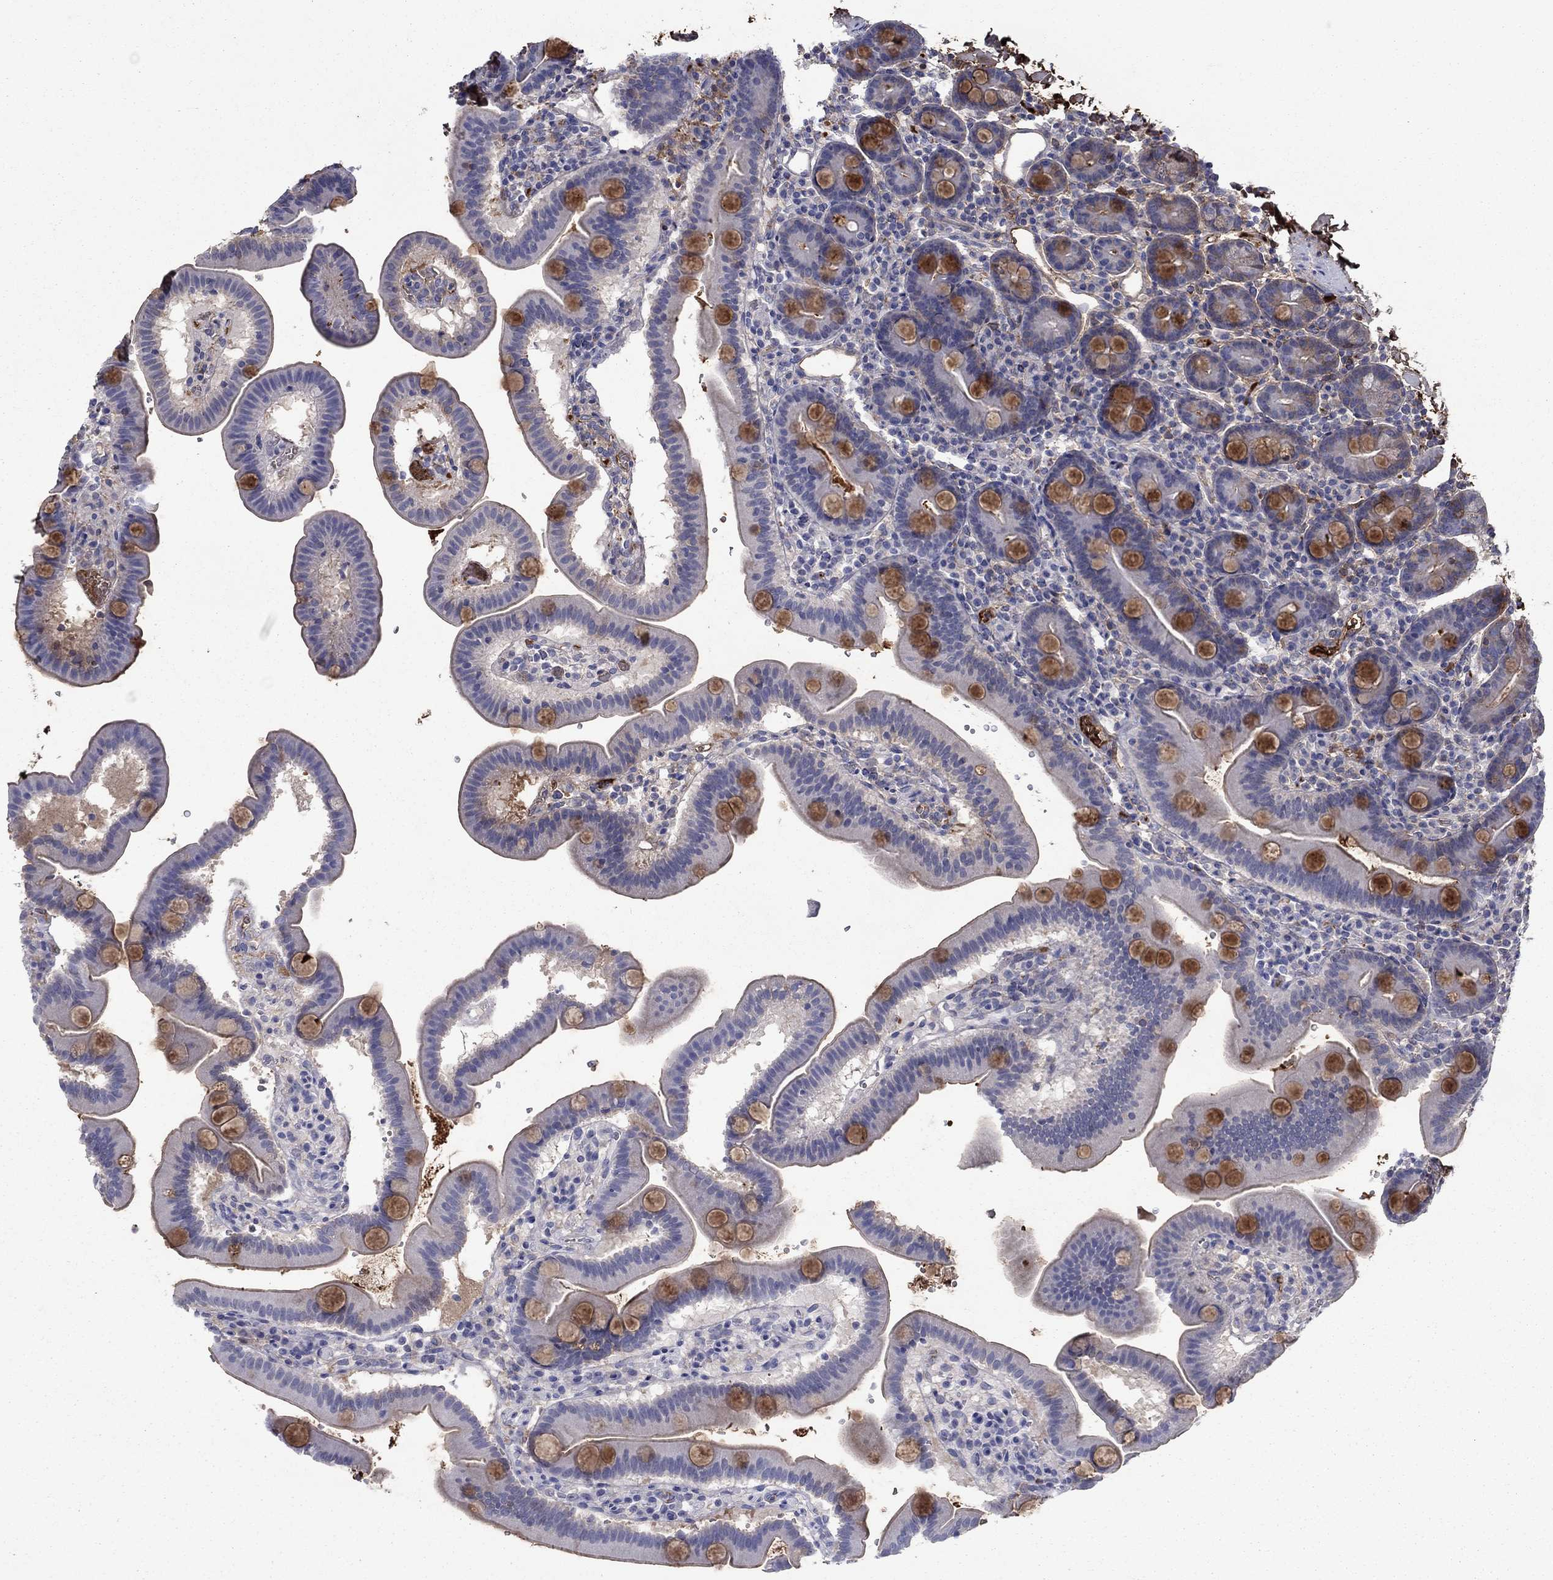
{"staining": {"intensity": "moderate", "quantity": "<25%", "location": "cytoplasmic/membranous"}, "tissue": "duodenum", "cell_type": "Glandular cells", "image_type": "normal", "snomed": [{"axis": "morphology", "description": "Normal tissue, NOS"}, {"axis": "topography", "description": "Duodenum"}], "caption": "Immunohistochemistry (IHC) (DAB) staining of benign human duodenum displays moderate cytoplasmic/membranous protein staining in about <25% of glandular cells. (Brightfield microscopy of DAB IHC at high magnification).", "gene": "HPX", "patient": {"sex": "male", "age": 59}}